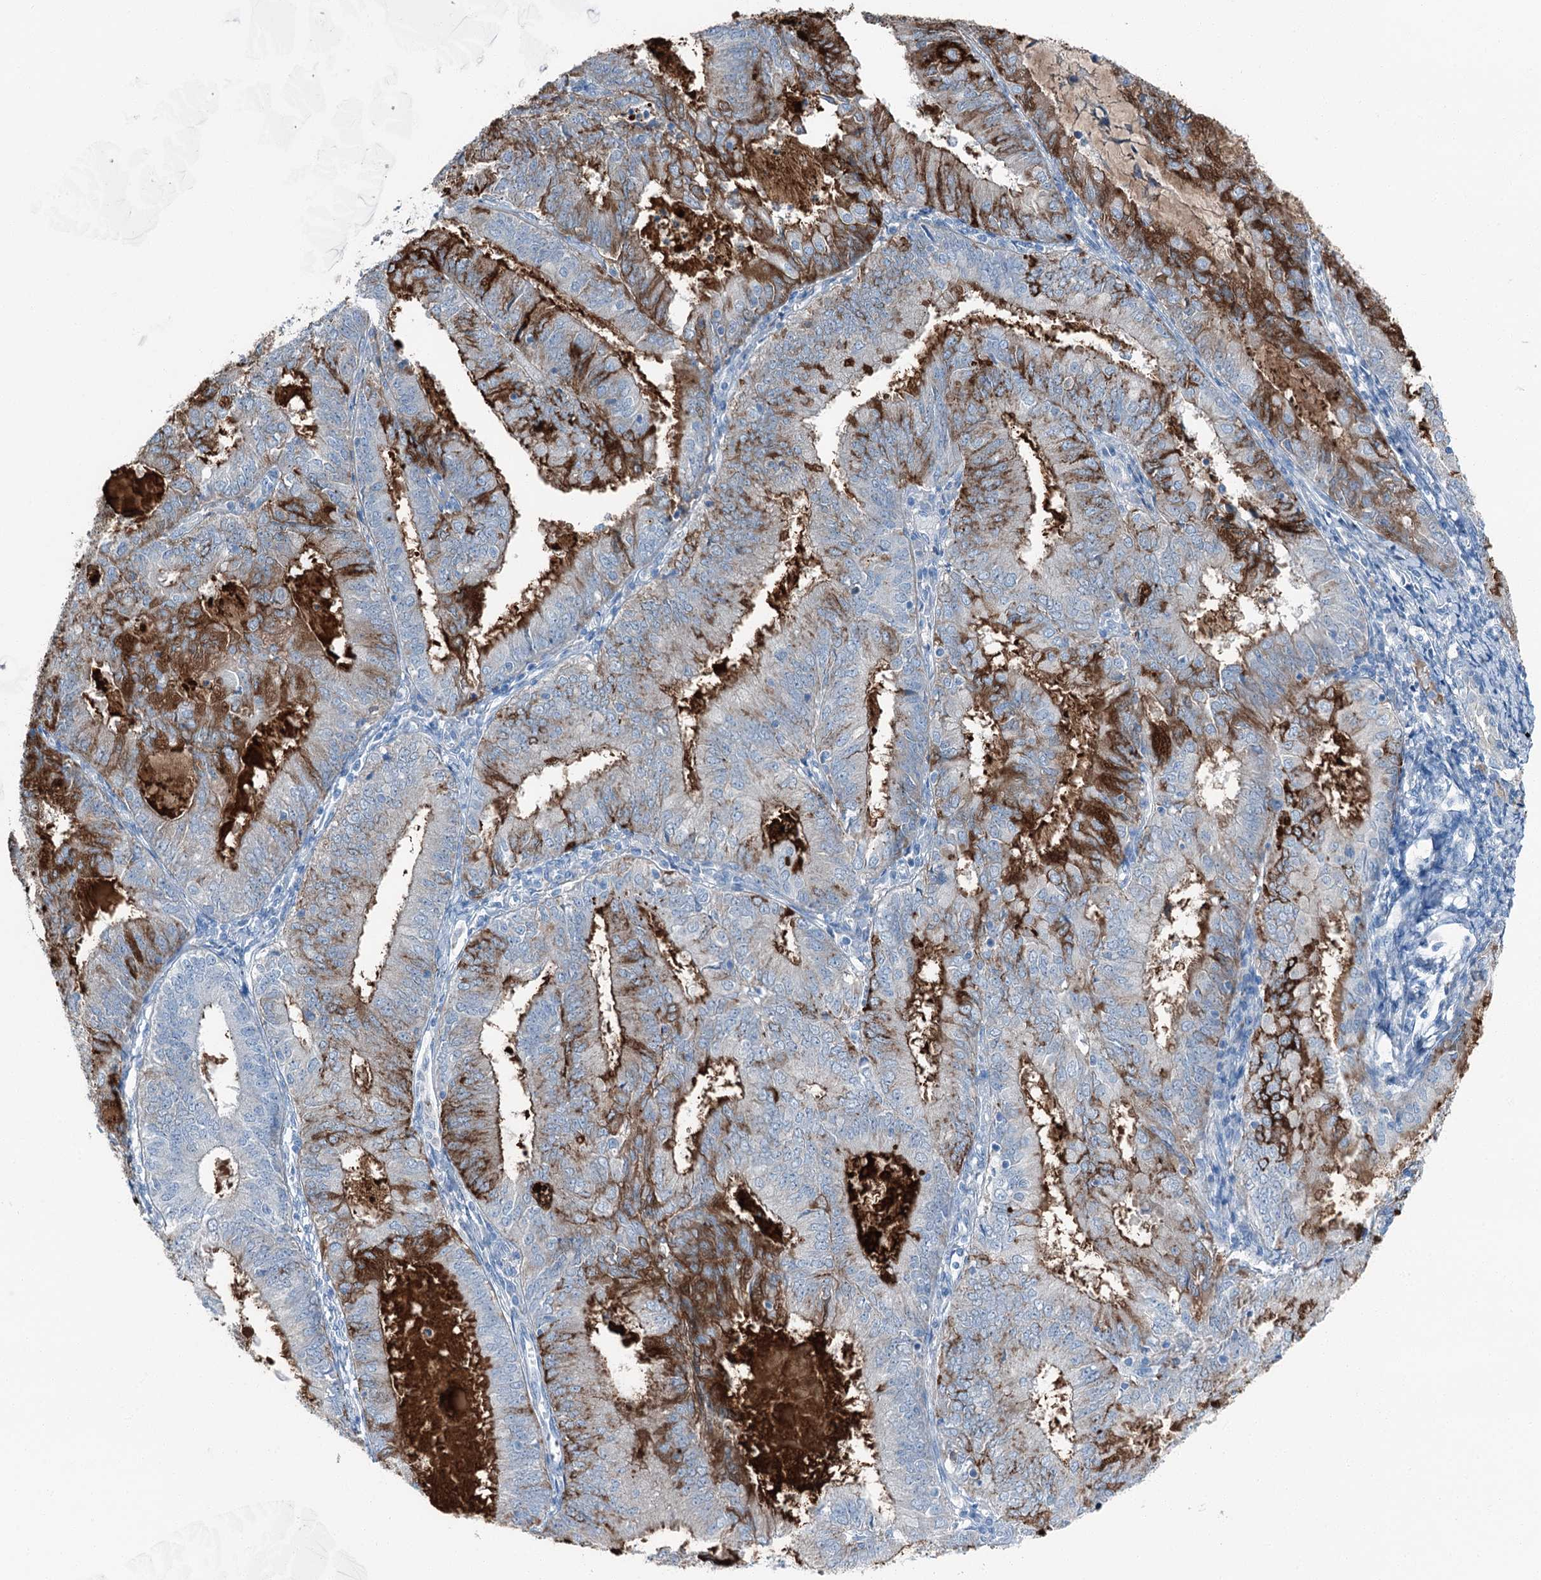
{"staining": {"intensity": "moderate", "quantity": "25%-75%", "location": "cytoplasmic/membranous"}, "tissue": "endometrial cancer", "cell_type": "Tumor cells", "image_type": "cancer", "snomed": [{"axis": "morphology", "description": "Adenocarcinoma, NOS"}, {"axis": "topography", "description": "Endometrium"}], "caption": "Adenocarcinoma (endometrial) was stained to show a protein in brown. There is medium levels of moderate cytoplasmic/membranous positivity in approximately 25%-75% of tumor cells.", "gene": "AXL", "patient": {"sex": "female", "age": 57}}